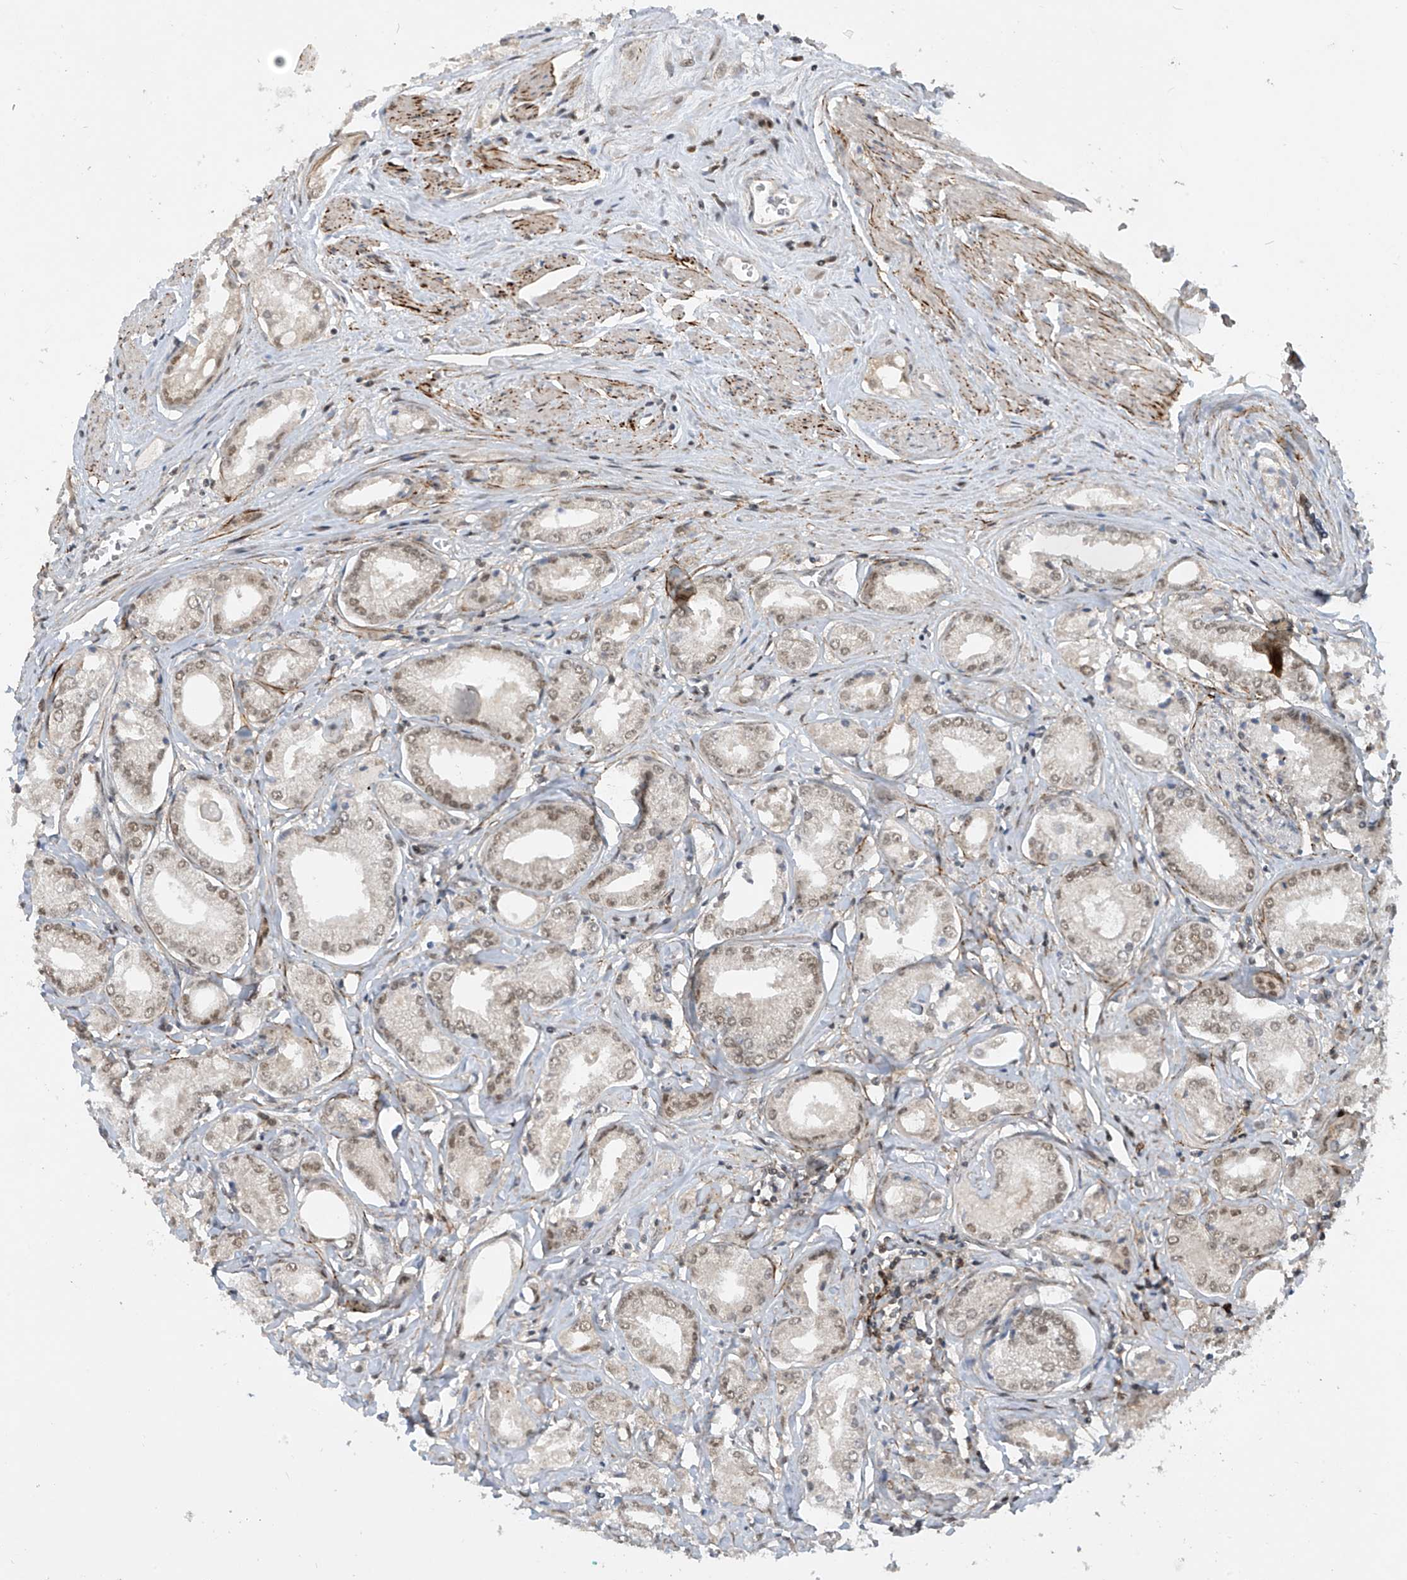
{"staining": {"intensity": "weak", "quantity": "25%-75%", "location": "nuclear"}, "tissue": "prostate cancer", "cell_type": "Tumor cells", "image_type": "cancer", "snomed": [{"axis": "morphology", "description": "Adenocarcinoma, Low grade"}, {"axis": "topography", "description": "Prostate"}], "caption": "Prostate low-grade adenocarcinoma tissue reveals weak nuclear positivity in about 25%-75% of tumor cells, visualized by immunohistochemistry.", "gene": "LAGE3", "patient": {"sex": "male", "age": 60}}